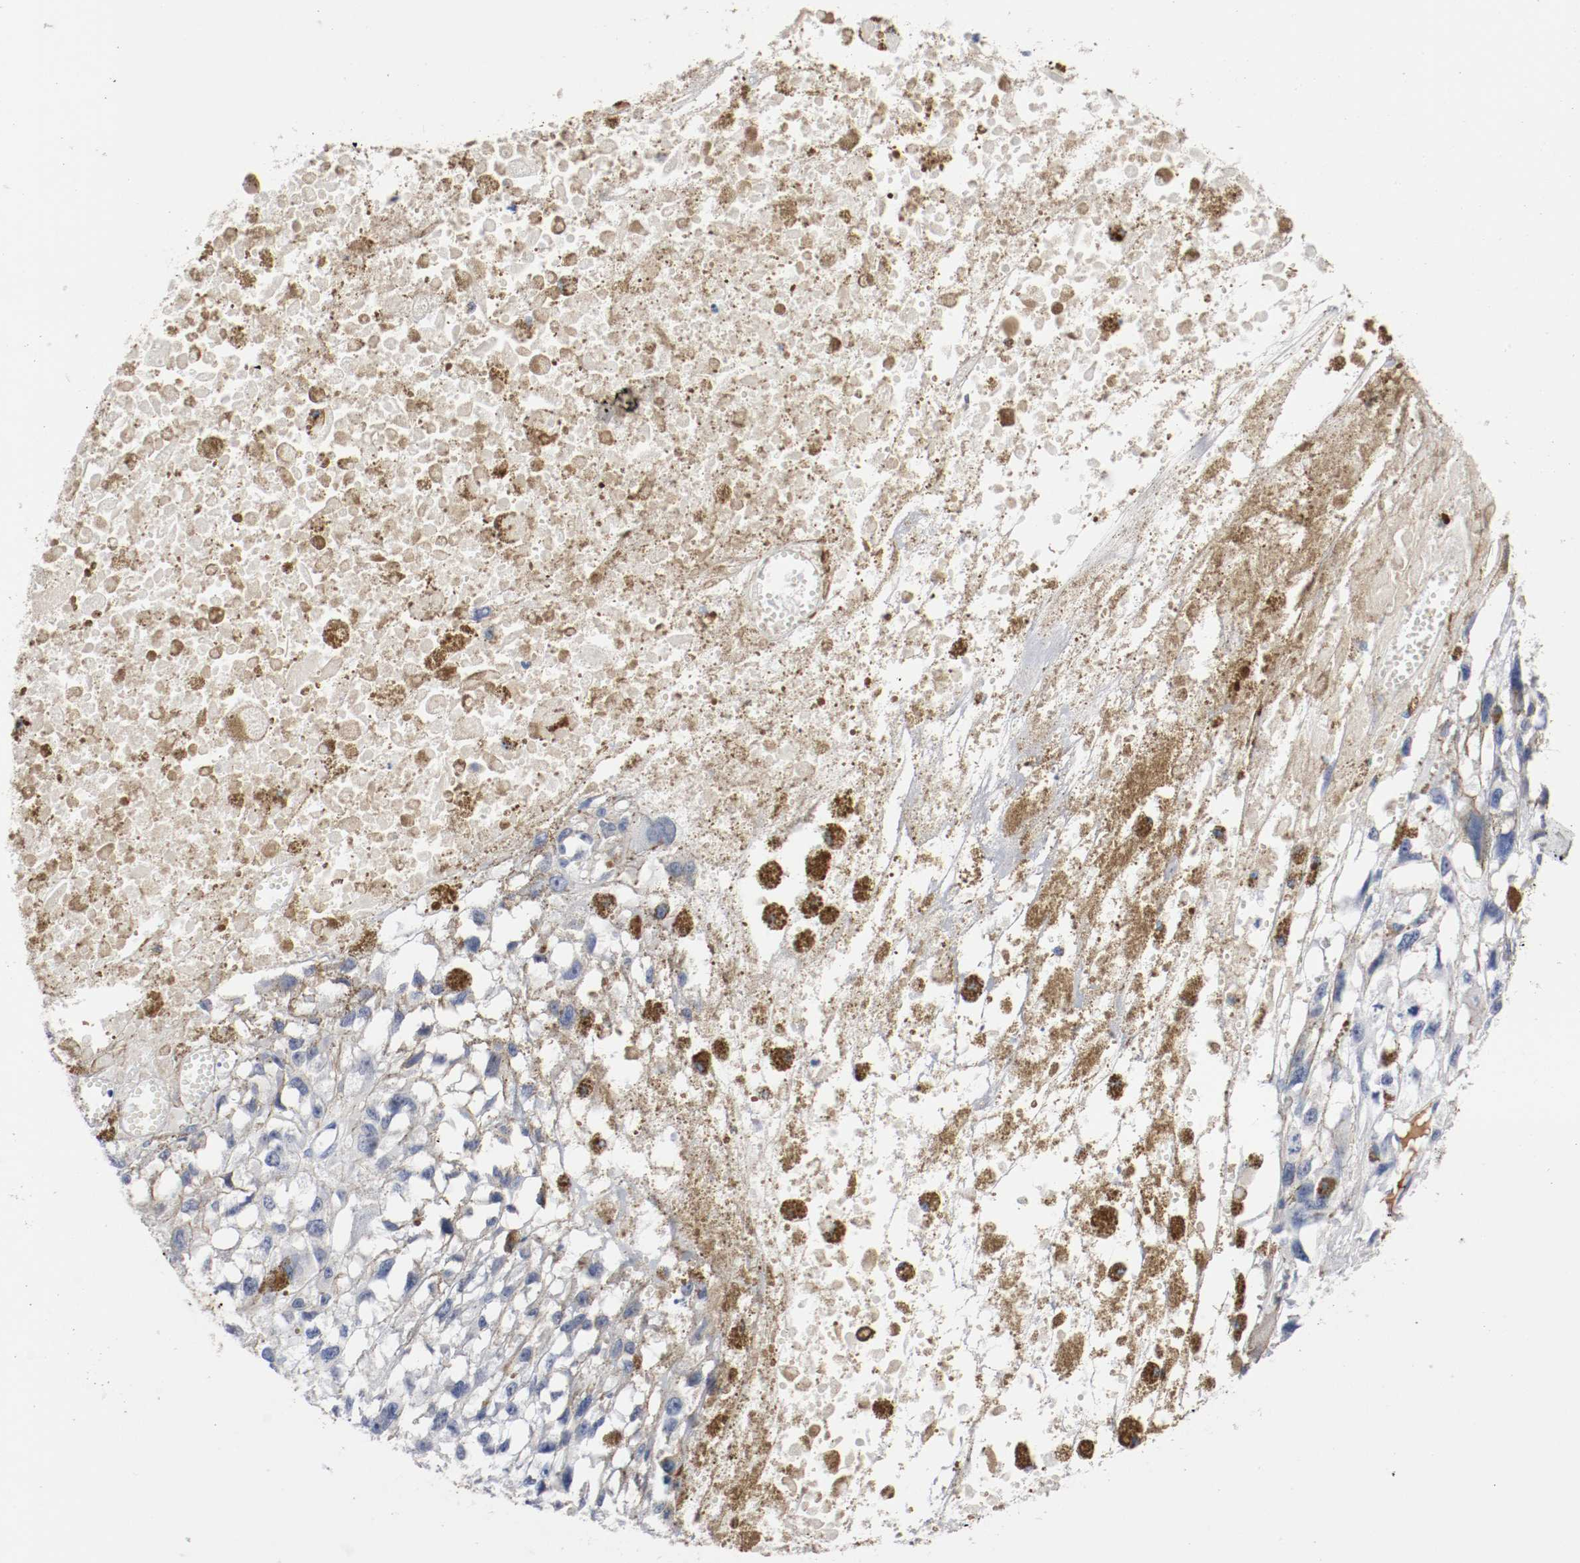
{"staining": {"intensity": "negative", "quantity": "none", "location": "none"}, "tissue": "melanoma", "cell_type": "Tumor cells", "image_type": "cancer", "snomed": [{"axis": "morphology", "description": "Malignant melanoma, Metastatic site"}, {"axis": "topography", "description": "Lymph node"}], "caption": "Immunohistochemical staining of malignant melanoma (metastatic site) shows no significant expression in tumor cells. The staining is performed using DAB brown chromogen with nuclei counter-stained in using hematoxylin.", "gene": "TNC", "patient": {"sex": "male", "age": 59}}